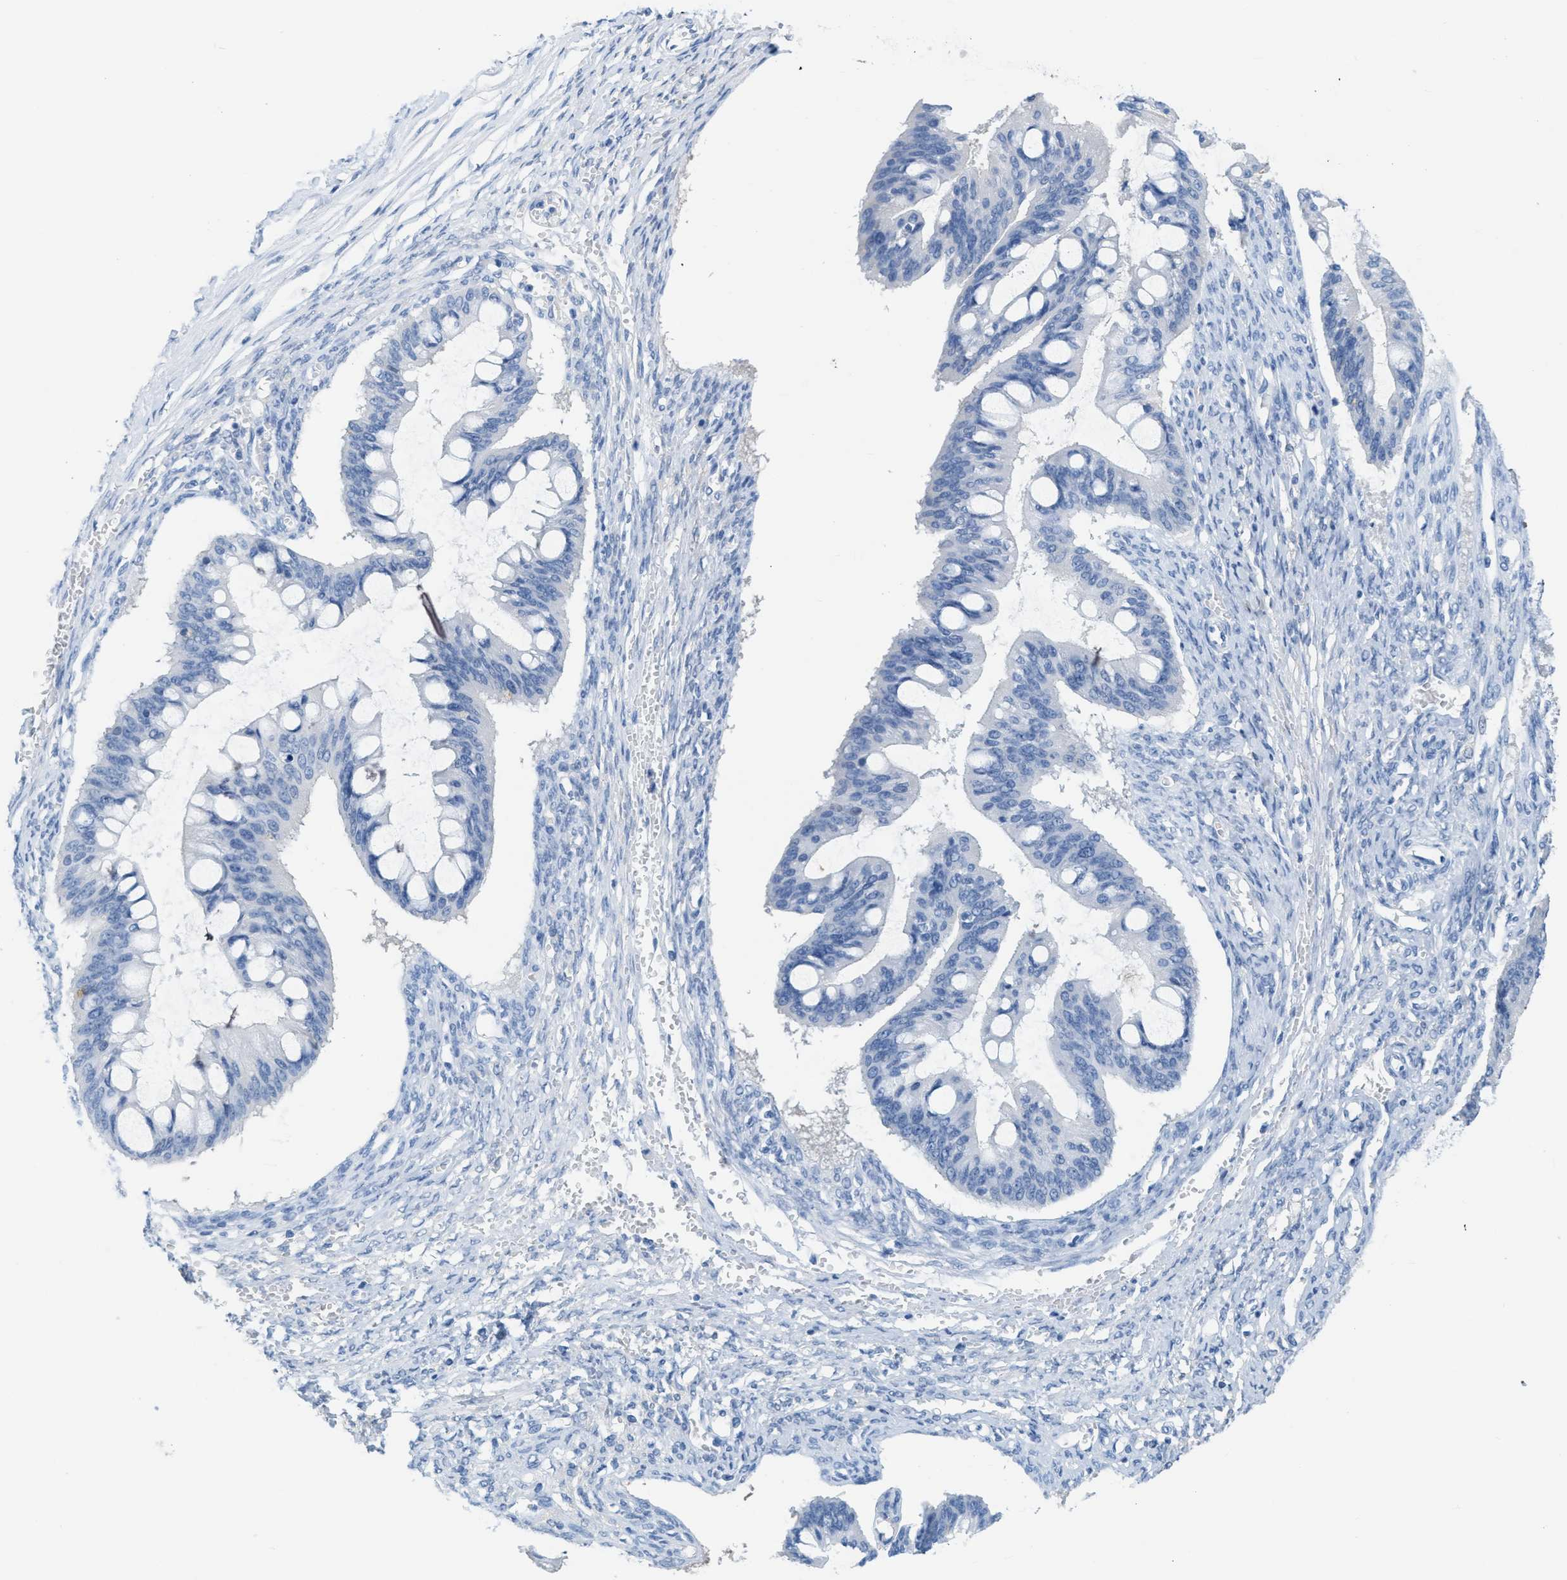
{"staining": {"intensity": "negative", "quantity": "none", "location": "none"}, "tissue": "ovarian cancer", "cell_type": "Tumor cells", "image_type": "cancer", "snomed": [{"axis": "morphology", "description": "Cystadenocarcinoma, mucinous, NOS"}, {"axis": "topography", "description": "Ovary"}], "caption": "Histopathology image shows no protein positivity in tumor cells of ovarian cancer tissue. (DAB immunohistochemistry (IHC) with hematoxylin counter stain).", "gene": "ASGR1", "patient": {"sex": "female", "age": 73}}